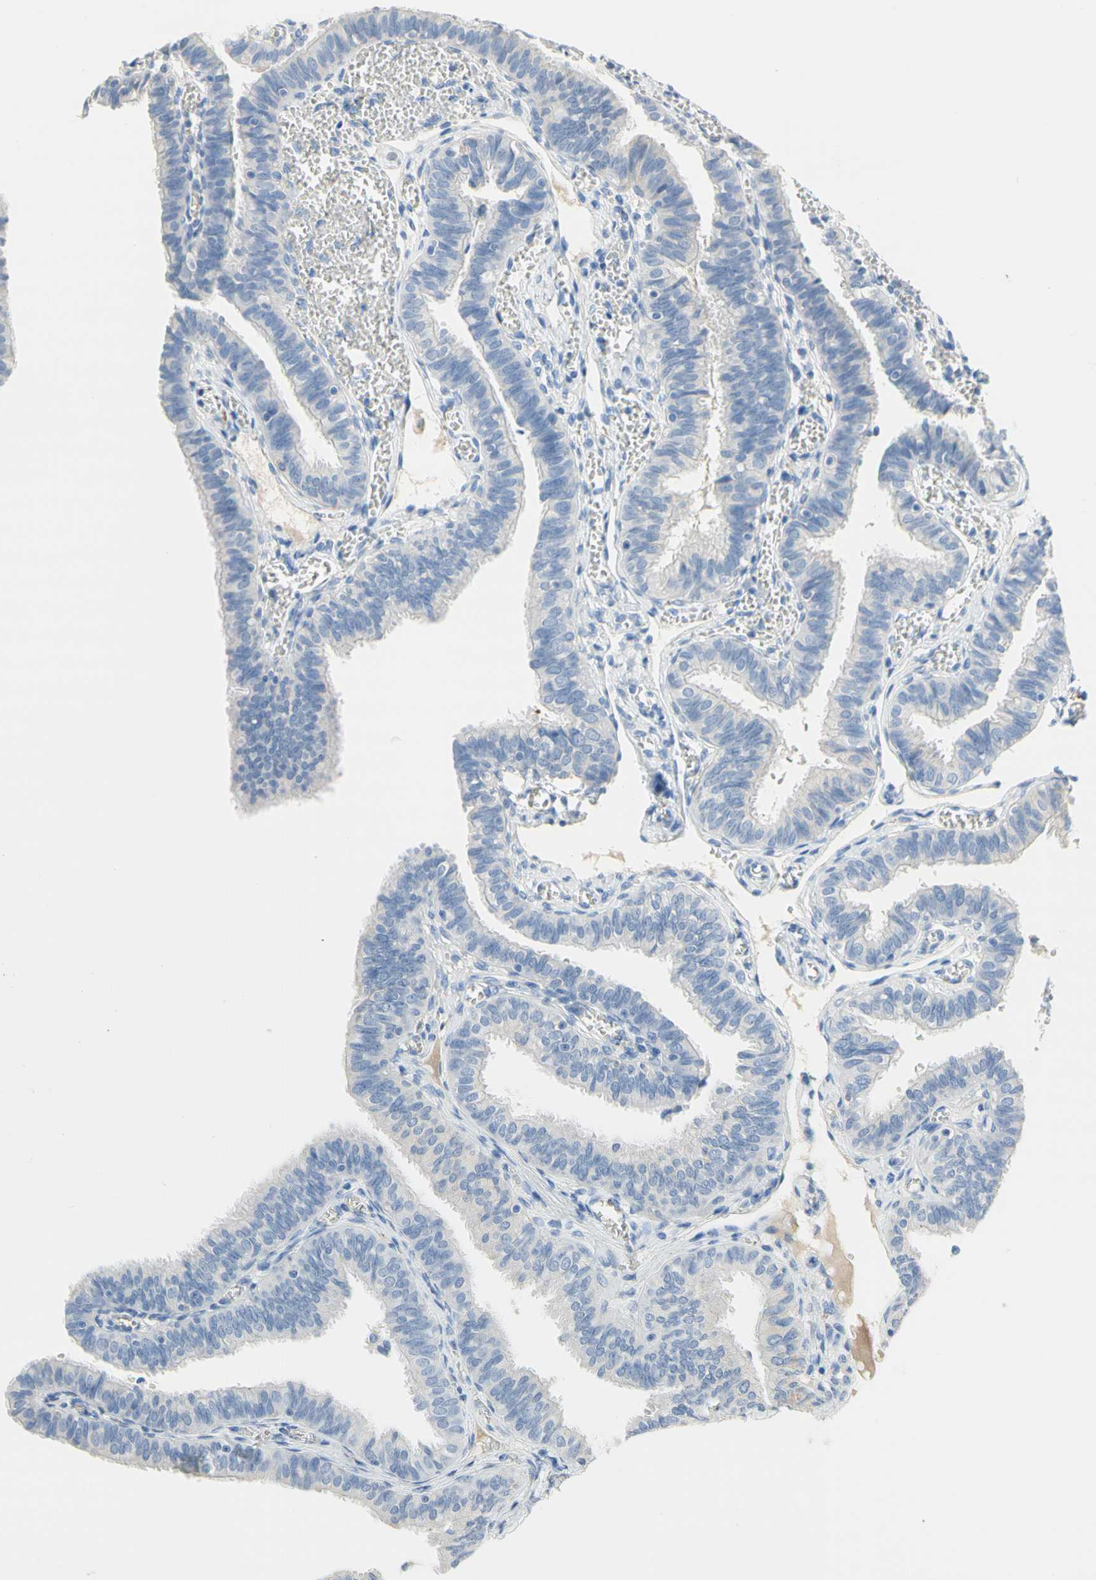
{"staining": {"intensity": "weak", "quantity": "<25%", "location": "cytoplasmic/membranous"}, "tissue": "fallopian tube", "cell_type": "Glandular cells", "image_type": "normal", "snomed": [{"axis": "morphology", "description": "Normal tissue, NOS"}, {"axis": "topography", "description": "Fallopian tube"}], "caption": "IHC micrograph of benign fallopian tube: human fallopian tube stained with DAB (3,3'-diaminobenzidine) shows no significant protein positivity in glandular cells.", "gene": "NECTIN4", "patient": {"sex": "female", "age": 46}}